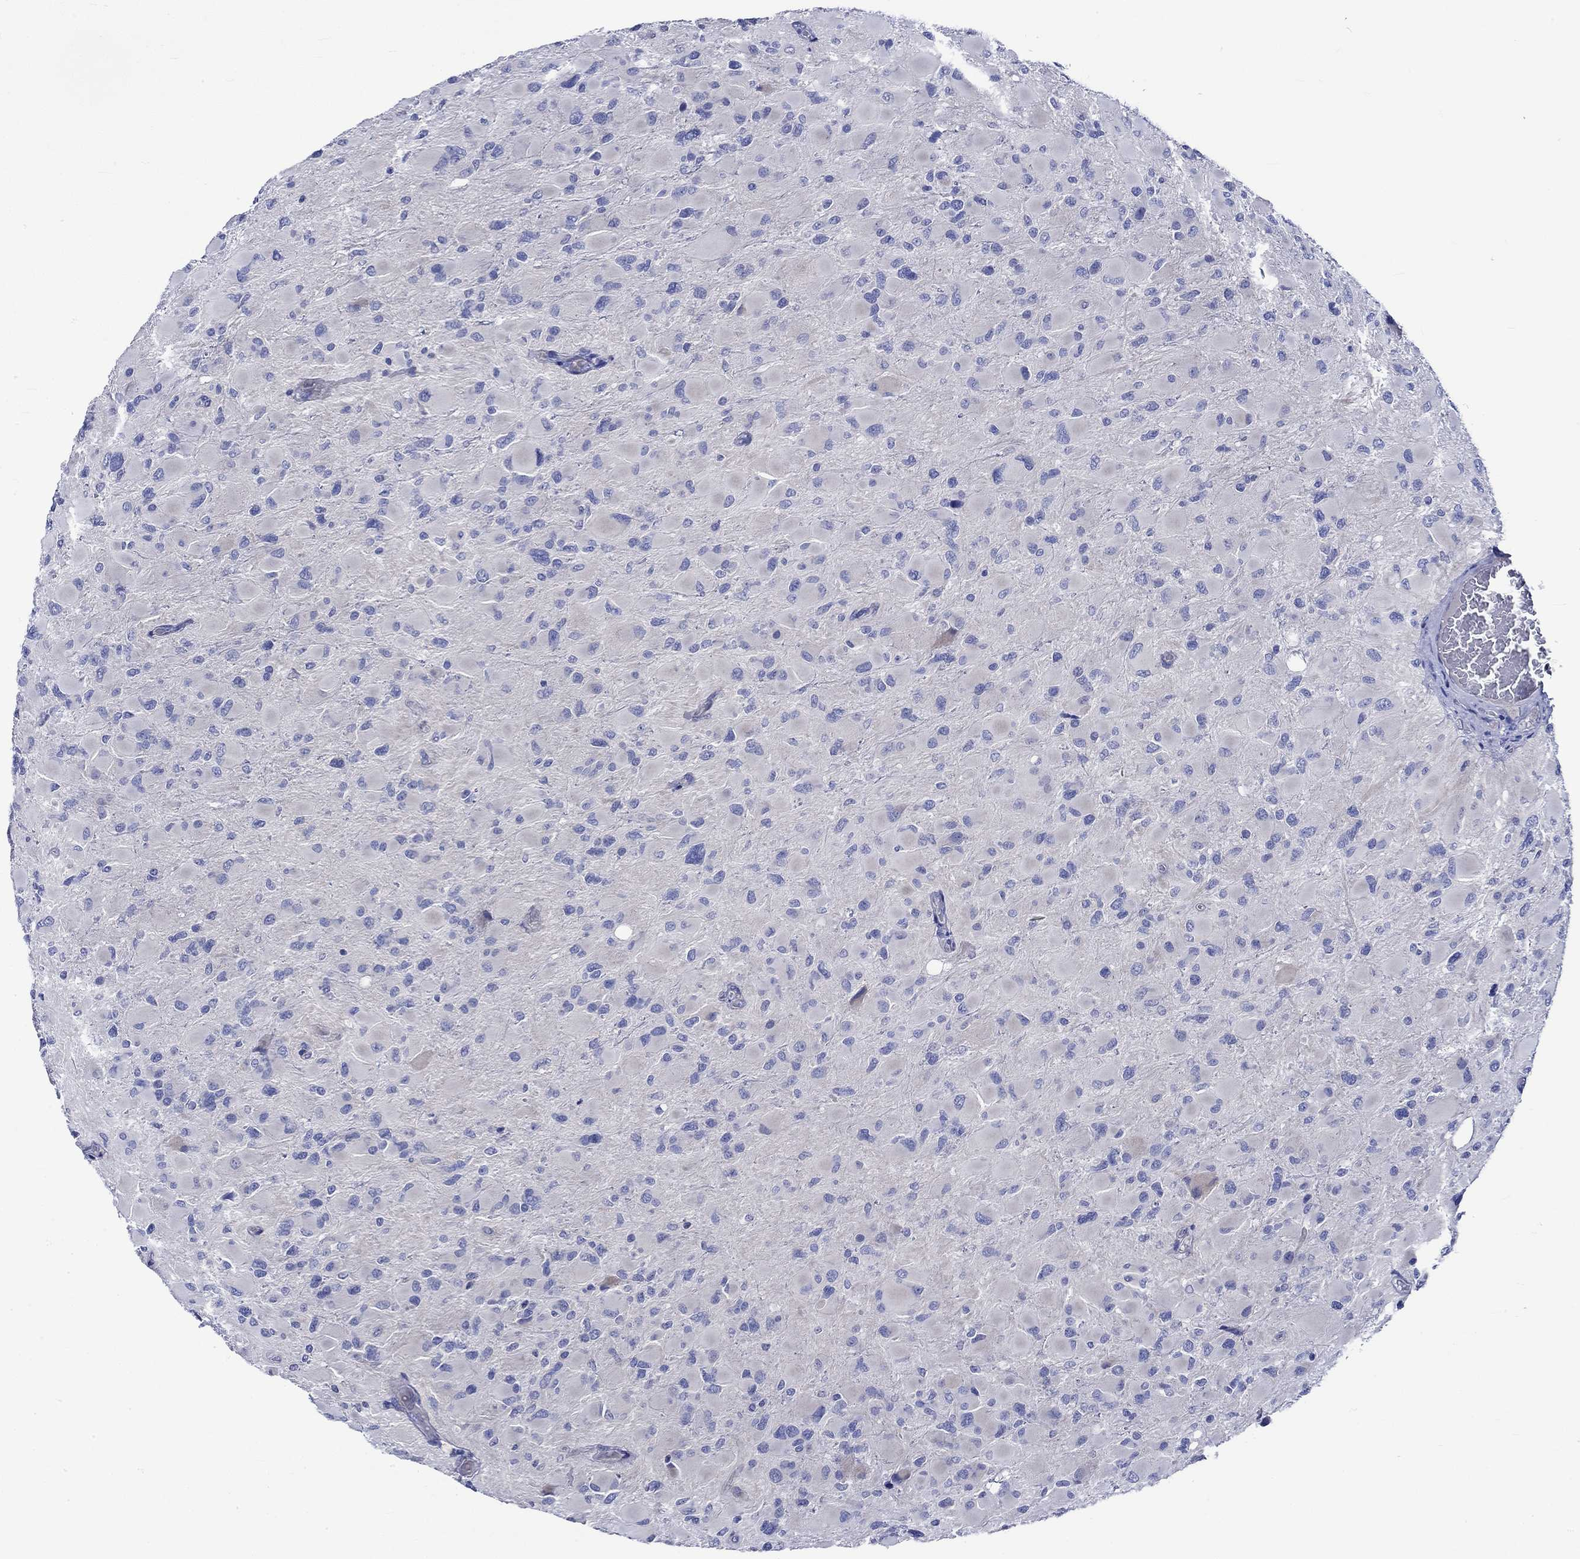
{"staining": {"intensity": "negative", "quantity": "none", "location": "none"}, "tissue": "glioma", "cell_type": "Tumor cells", "image_type": "cancer", "snomed": [{"axis": "morphology", "description": "Glioma, malignant, High grade"}, {"axis": "topography", "description": "Cerebral cortex"}], "caption": "The image shows no staining of tumor cells in malignant glioma (high-grade).", "gene": "NRIP3", "patient": {"sex": "female", "age": 36}}